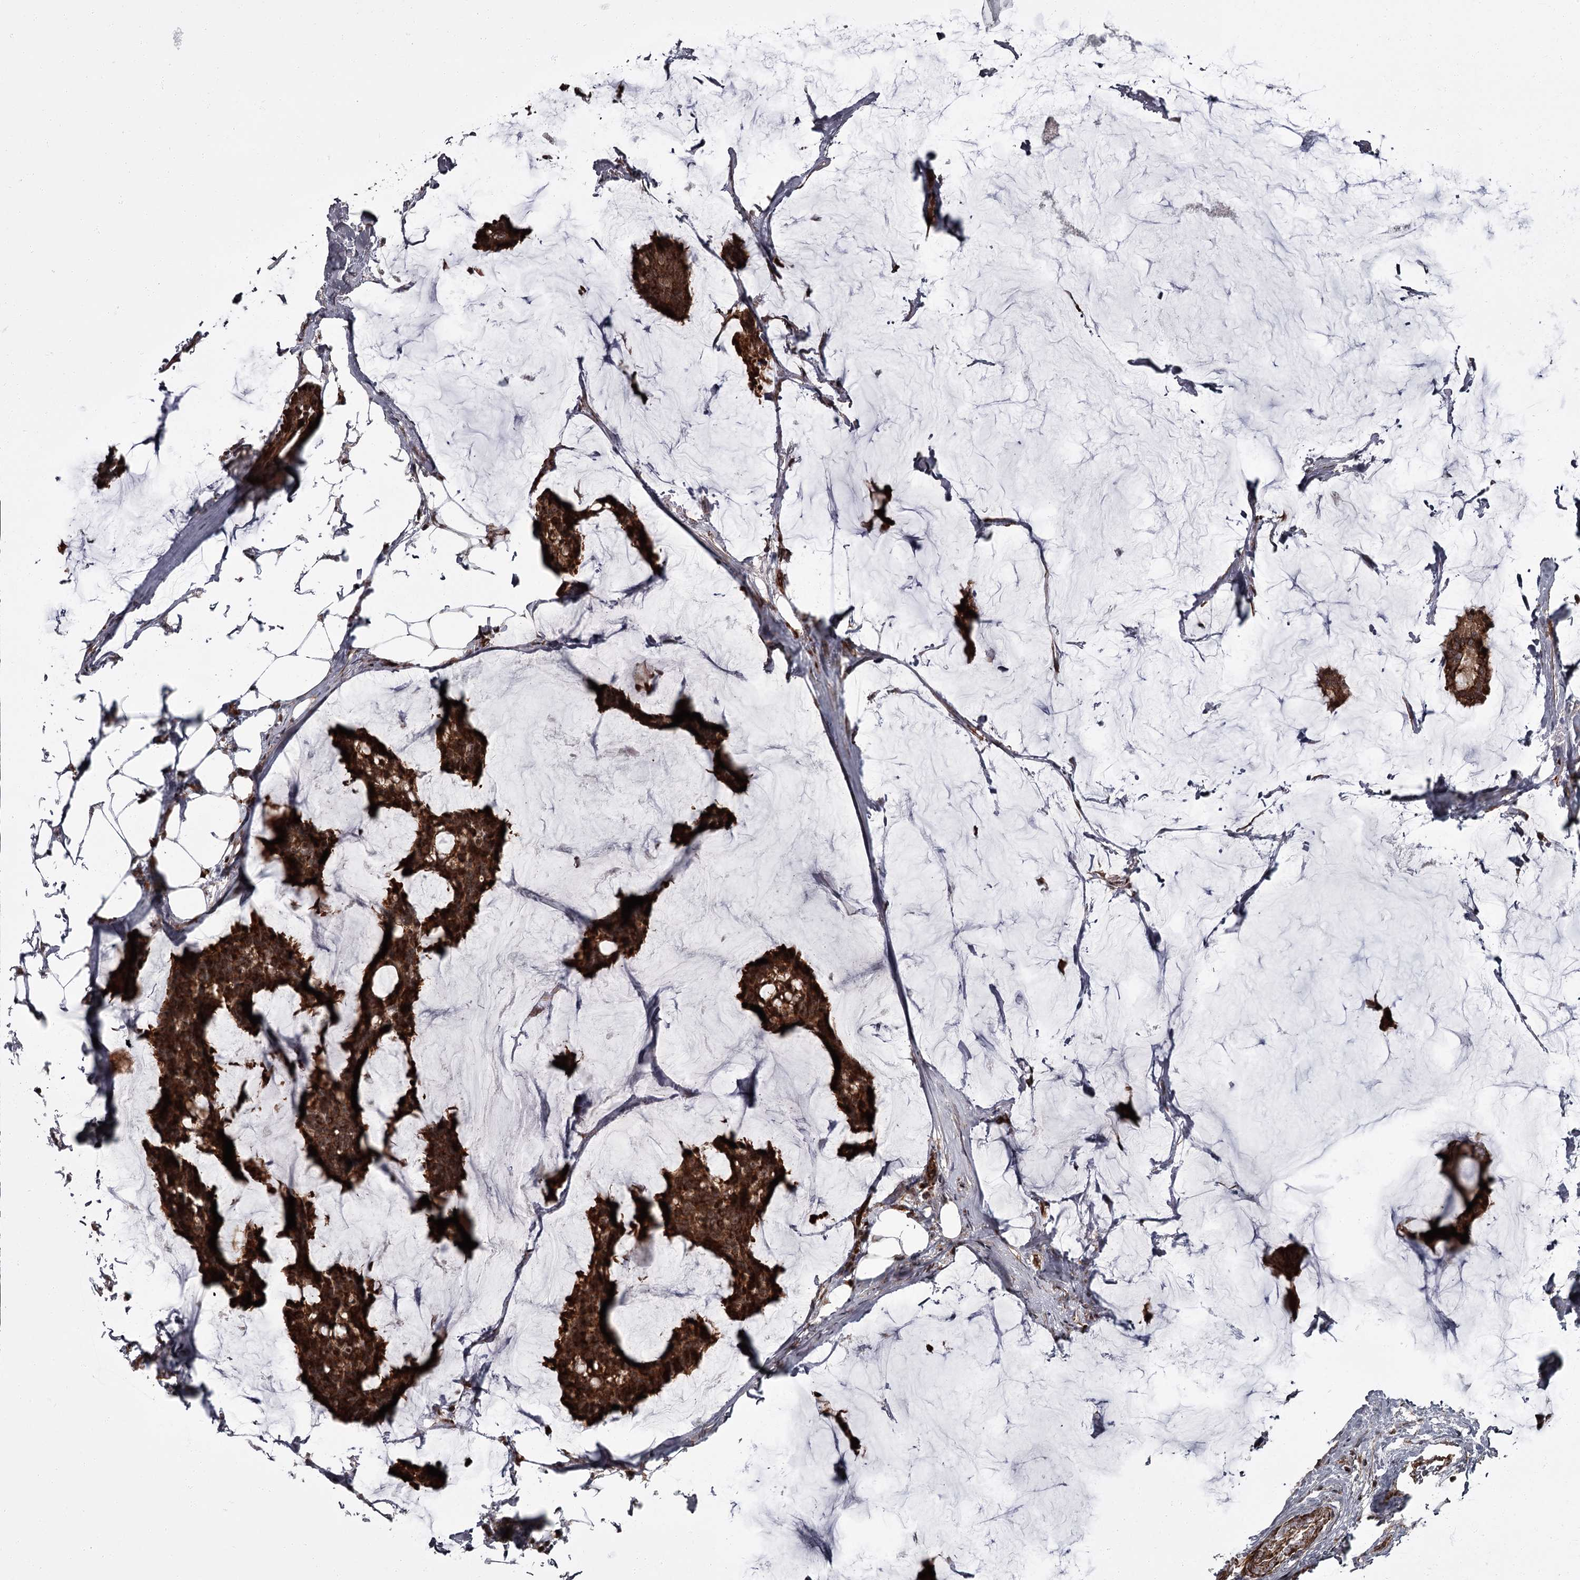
{"staining": {"intensity": "strong", "quantity": ">75%", "location": "cytoplasmic/membranous,nuclear"}, "tissue": "breast cancer", "cell_type": "Tumor cells", "image_type": "cancer", "snomed": [{"axis": "morphology", "description": "Duct carcinoma"}, {"axis": "topography", "description": "Breast"}], "caption": "This is an image of immunohistochemistry staining of breast cancer (invasive ductal carcinoma), which shows strong positivity in the cytoplasmic/membranous and nuclear of tumor cells.", "gene": "THAP9", "patient": {"sex": "female", "age": 93}}